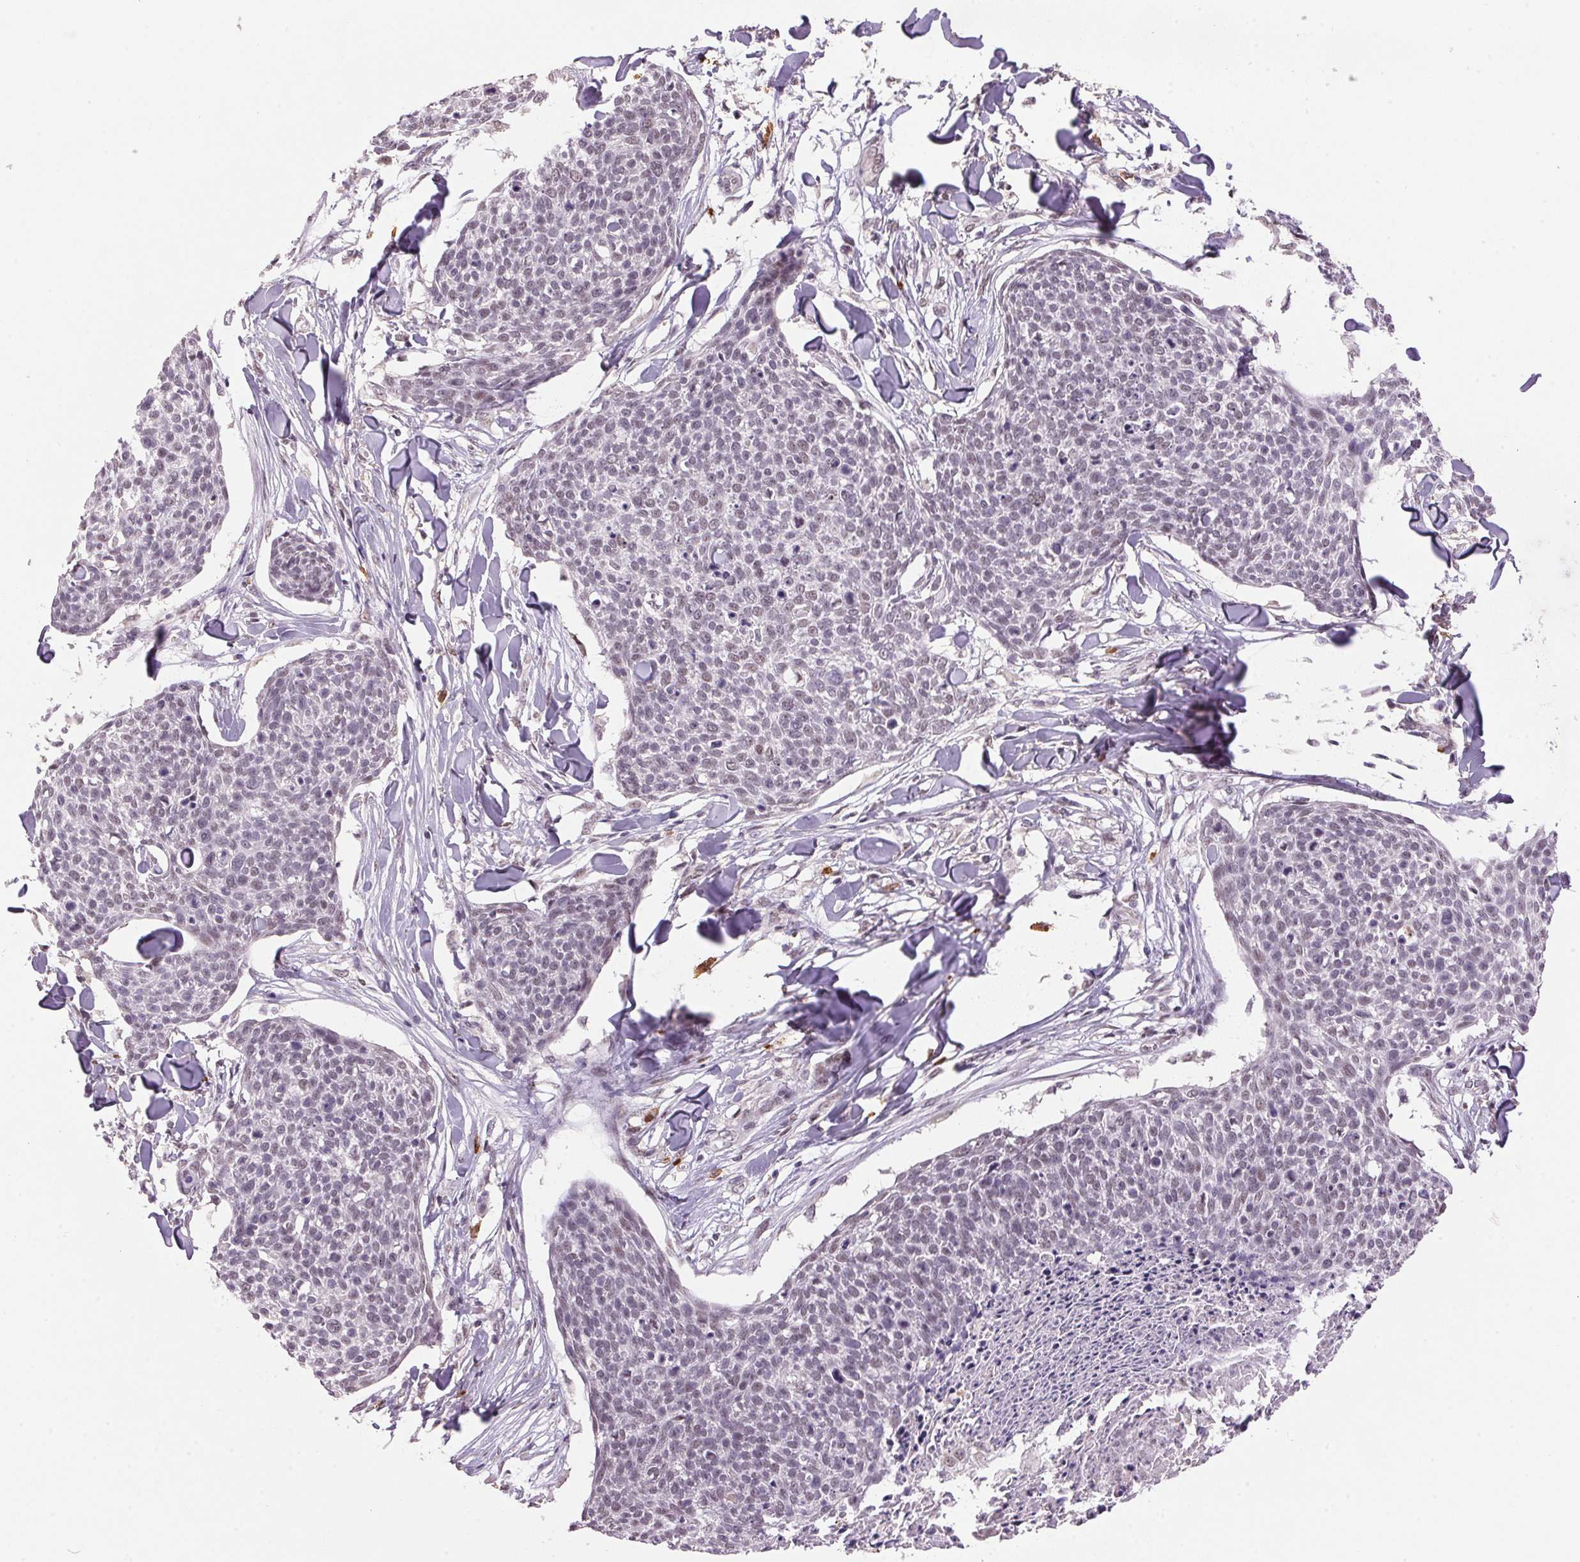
{"staining": {"intensity": "negative", "quantity": "none", "location": "none"}, "tissue": "skin cancer", "cell_type": "Tumor cells", "image_type": "cancer", "snomed": [{"axis": "morphology", "description": "Squamous cell carcinoma, NOS"}, {"axis": "topography", "description": "Skin"}, {"axis": "topography", "description": "Vulva"}], "caption": "High magnification brightfield microscopy of skin cancer stained with DAB (brown) and counterstained with hematoxylin (blue): tumor cells show no significant expression.", "gene": "ZBTB4", "patient": {"sex": "female", "age": 75}}